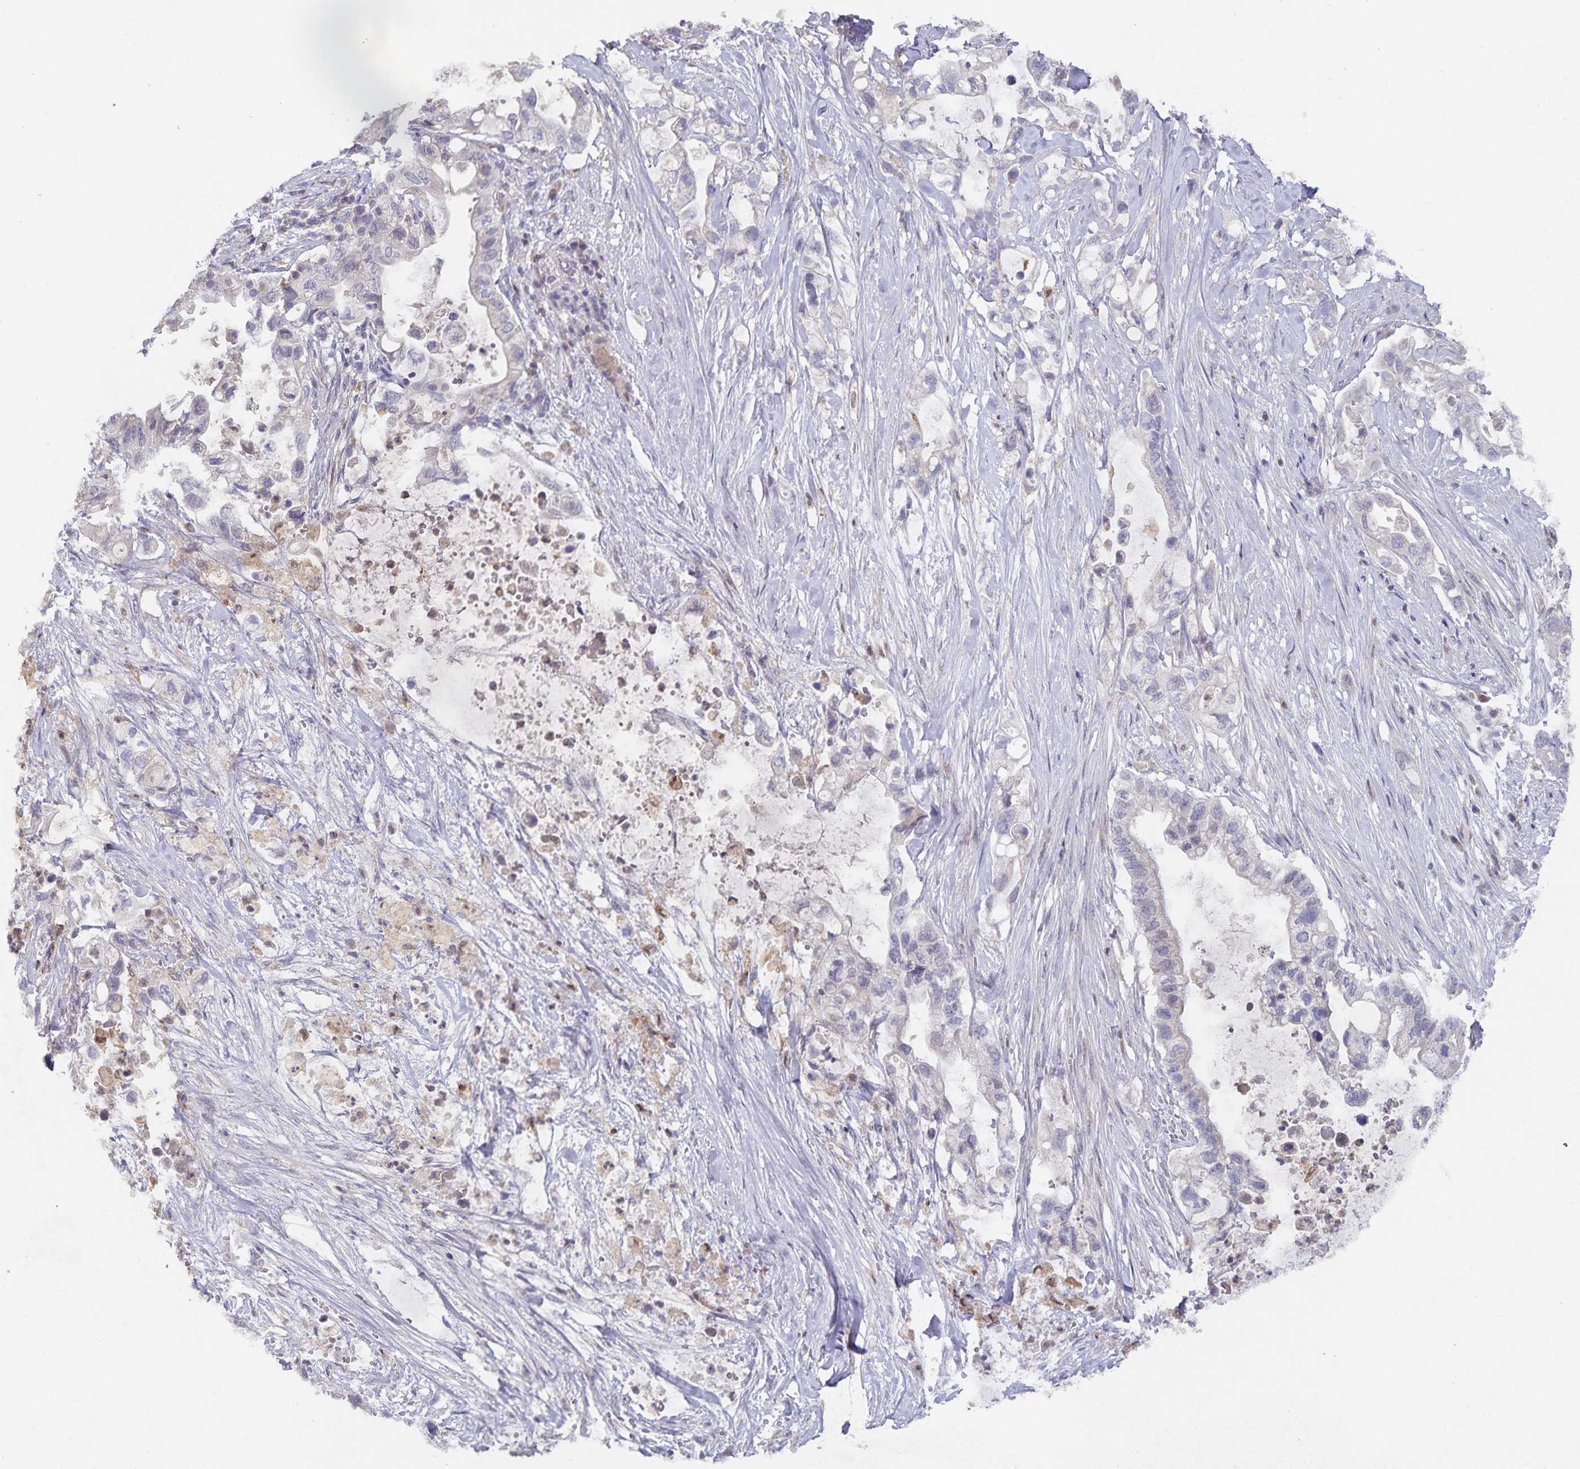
{"staining": {"intensity": "negative", "quantity": "none", "location": "none"}, "tissue": "pancreatic cancer", "cell_type": "Tumor cells", "image_type": "cancer", "snomed": [{"axis": "morphology", "description": "Adenocarcinoma, NOS"}, {"axis": "topography", "description": "Pancreas"}], "caption": "An image of human adenocarcinoma (pancreatic) is negative for staining in tumor cells.", "gene": "HEPN1", "patient": {"sex": "female", "age": 72}}